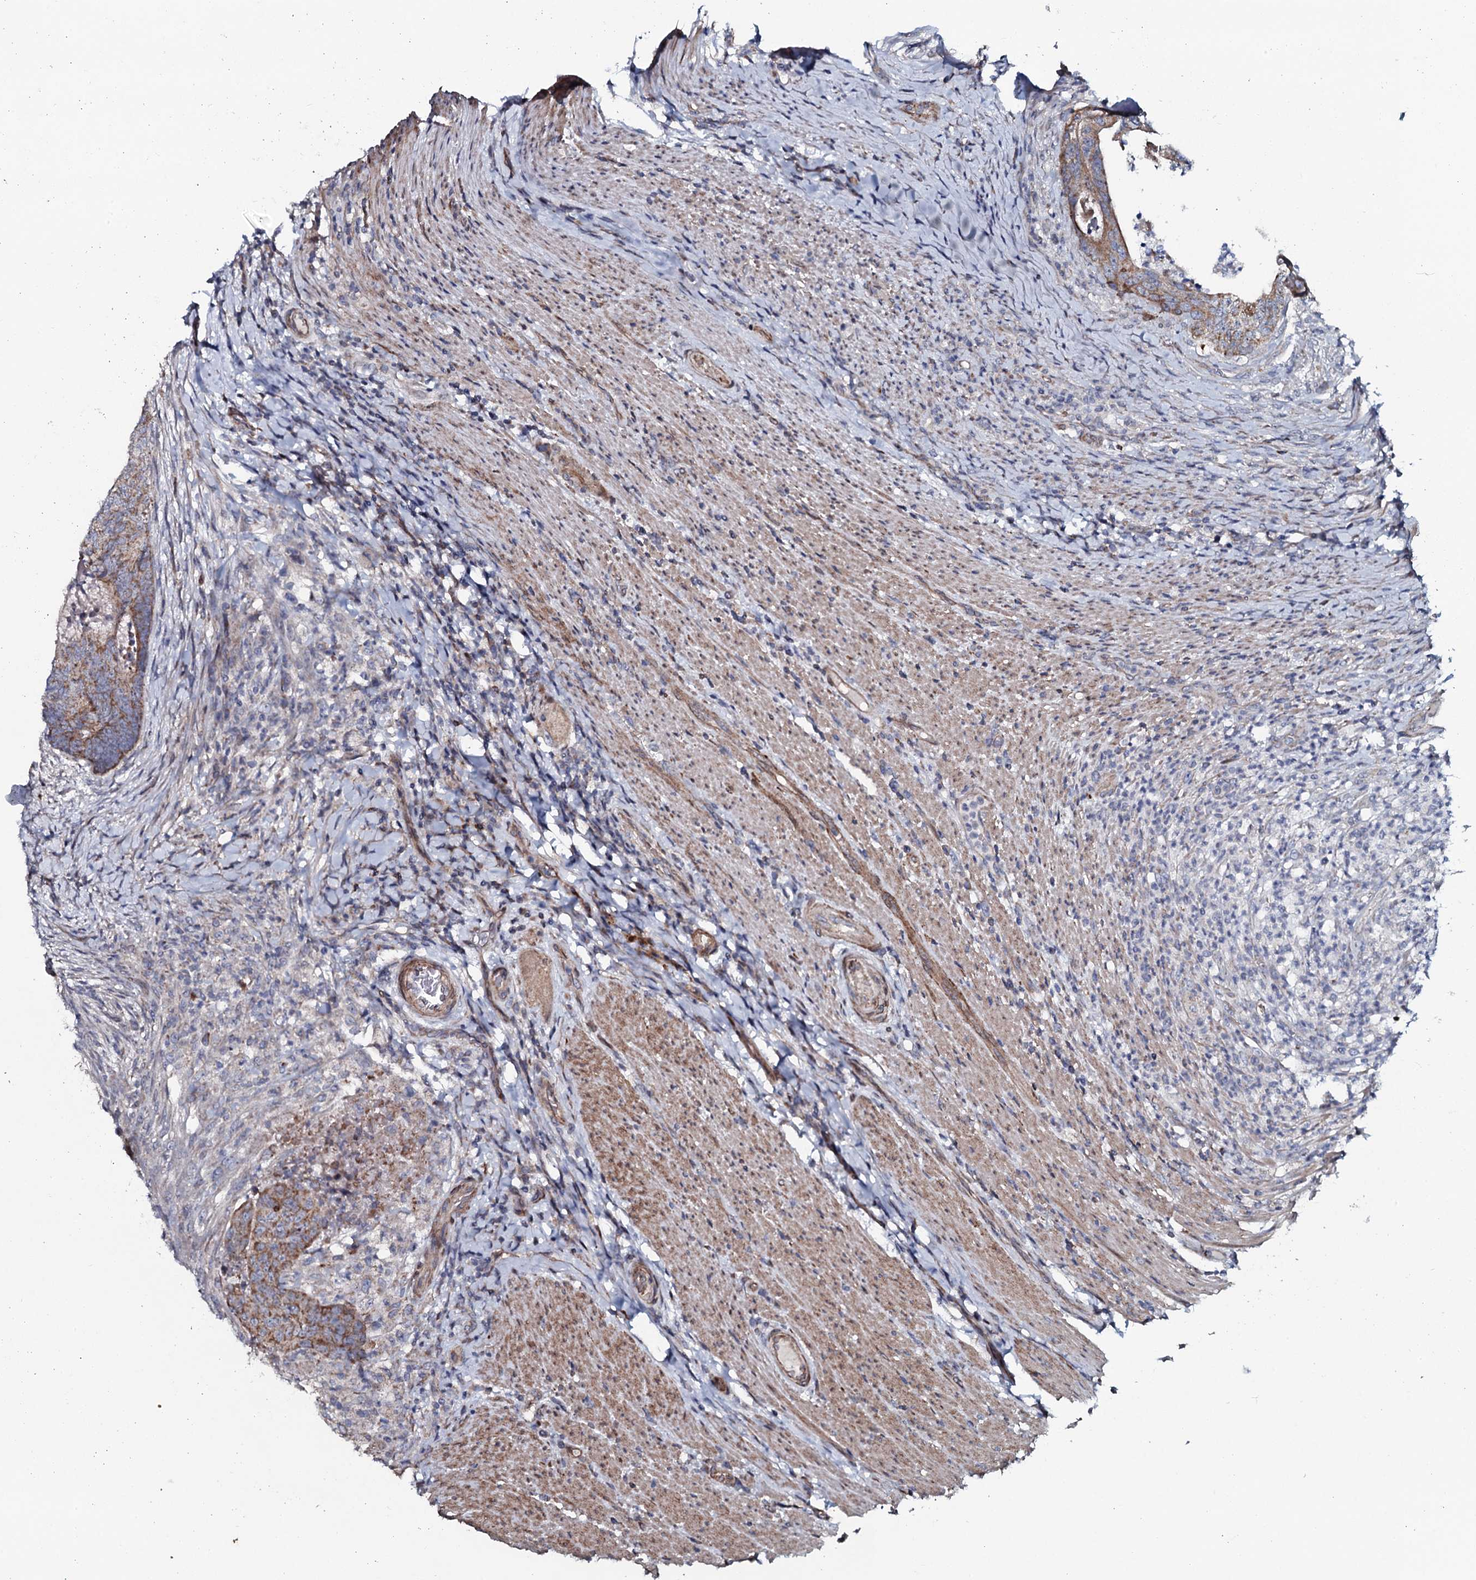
{"staining": {"intensity": "moderate", "quantity": ">75%", "location": "cytoplasmic/membranous"}, "tissue": "colorectal cancer", "cell_type": "Tumor cells", "image_type": "cancer", "snomed": [{"axis": "morphology", "description": "Adenocarcinoma, NOS"}, {"axis": "topography", "description": "Colon"}], "caption": "A high-resolution histopathology image shows immunohistochemistry staining of colorectal adenocarcinoma, which exhibits moderate cytoplasmic/membranous expression in approximately >75% of tumor cells. (brown staining indicates protein expression, while blue staining denotes nuclei).", "gene": "KCTD4", "patient": {"sex": "female", "age": 67}}